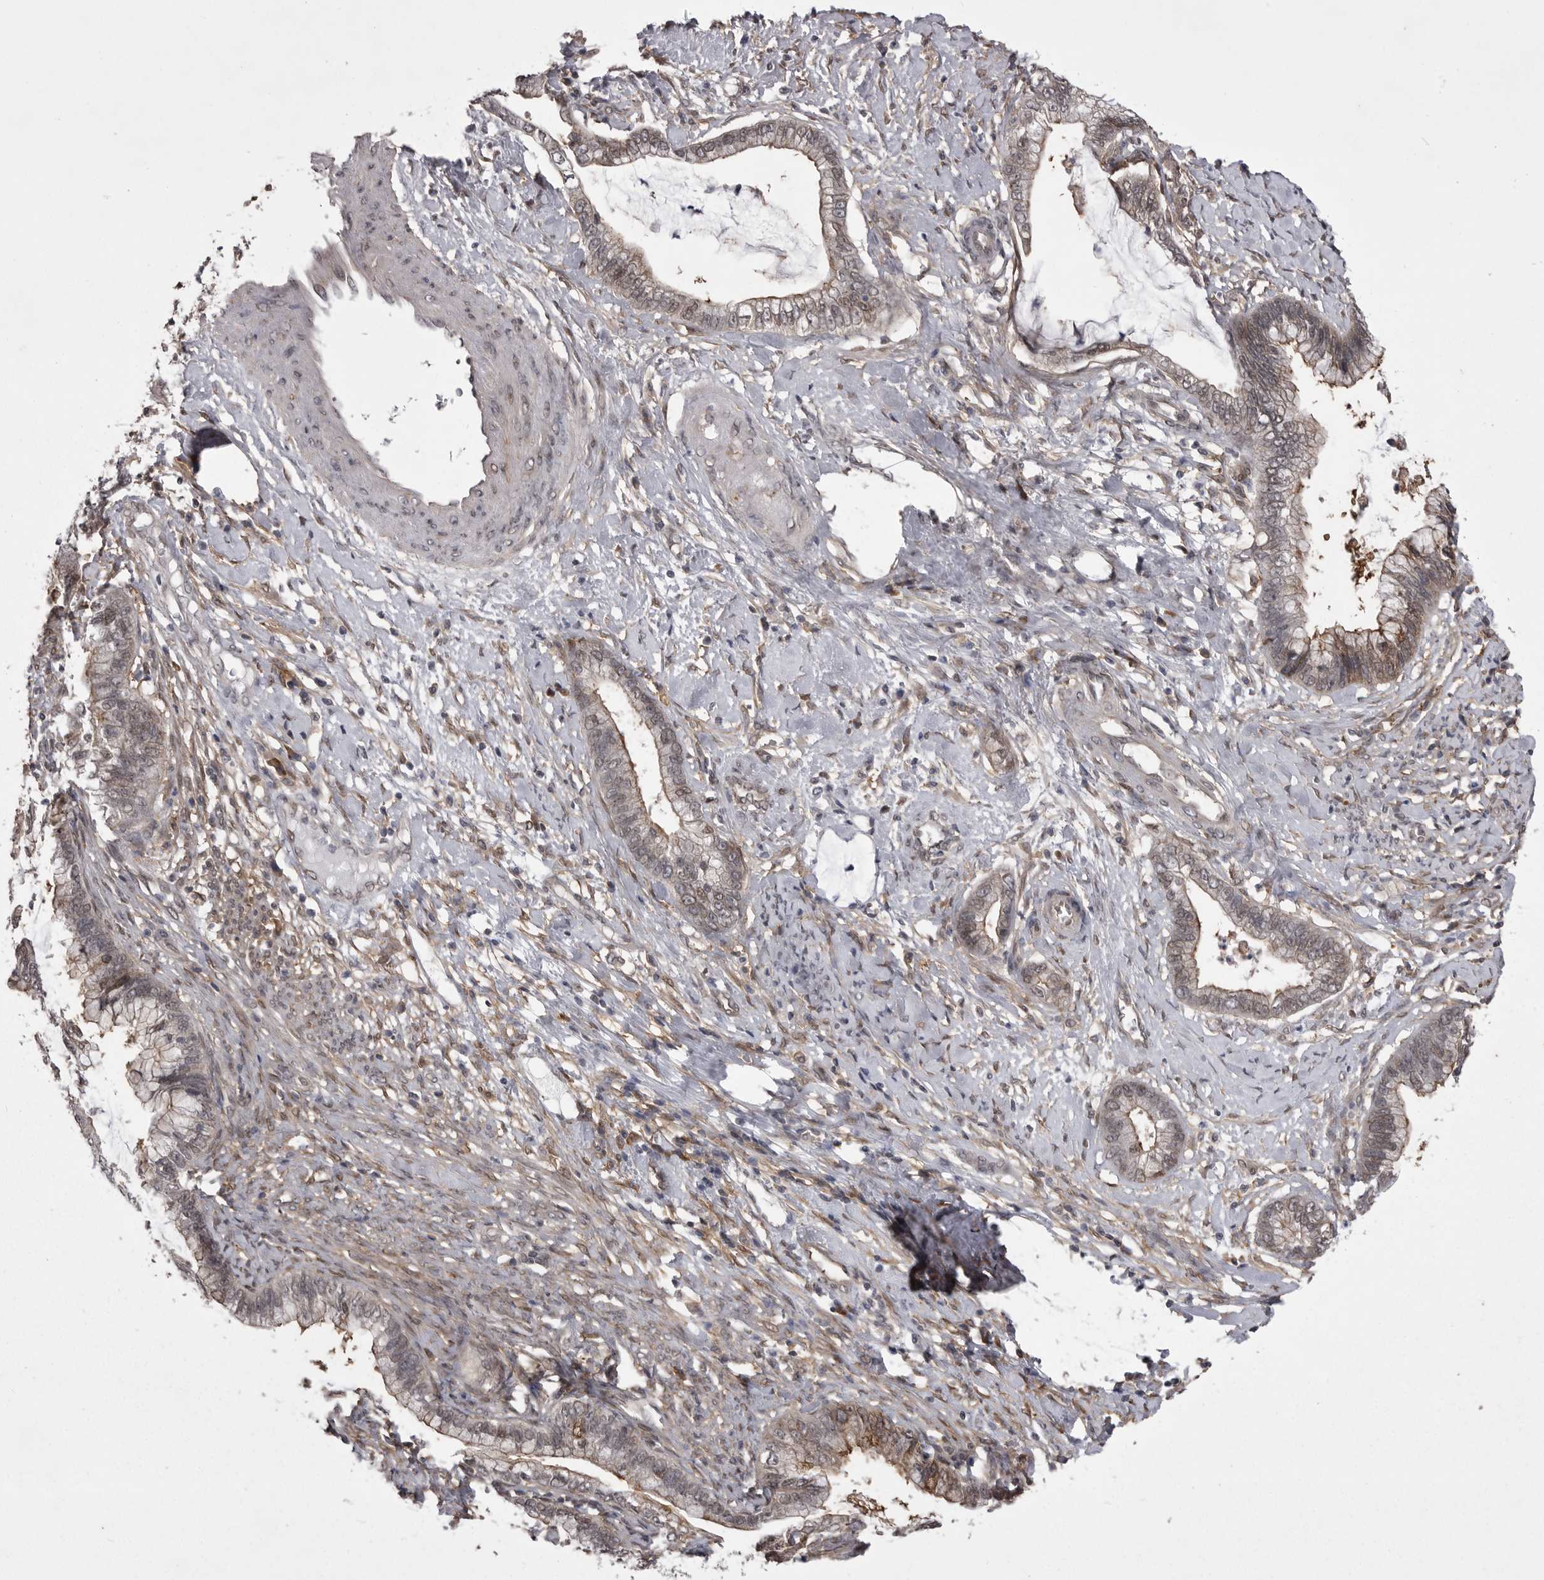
{"staining": {"intensity": "weak", "quantity": "25%-75%", "location": "cytoplasmic/membranous"}, "tissue": "cervical cancer", "cell_type": "Tumor cells", "image_type": "cancer", "snomed": [{"axis": "morphology", "description": "Adenocarcinoma, NOS"}, {"axis": "topography", "description": "Cervix"}], "caption": "Protein expression by IHC shows weak cytoplasmic/membranous staining in approximately 25%-75% of tumor cells in cervical cancer (adenocarcinoma). The staining is performed using DAB (3,3'-diaminobenzidine) brown chromogen to label protein expression. The nuclei are counter-stained blue using hematoxylin.", "gene": "ABL1", "patient": {"sex": "female", "age": 44}}